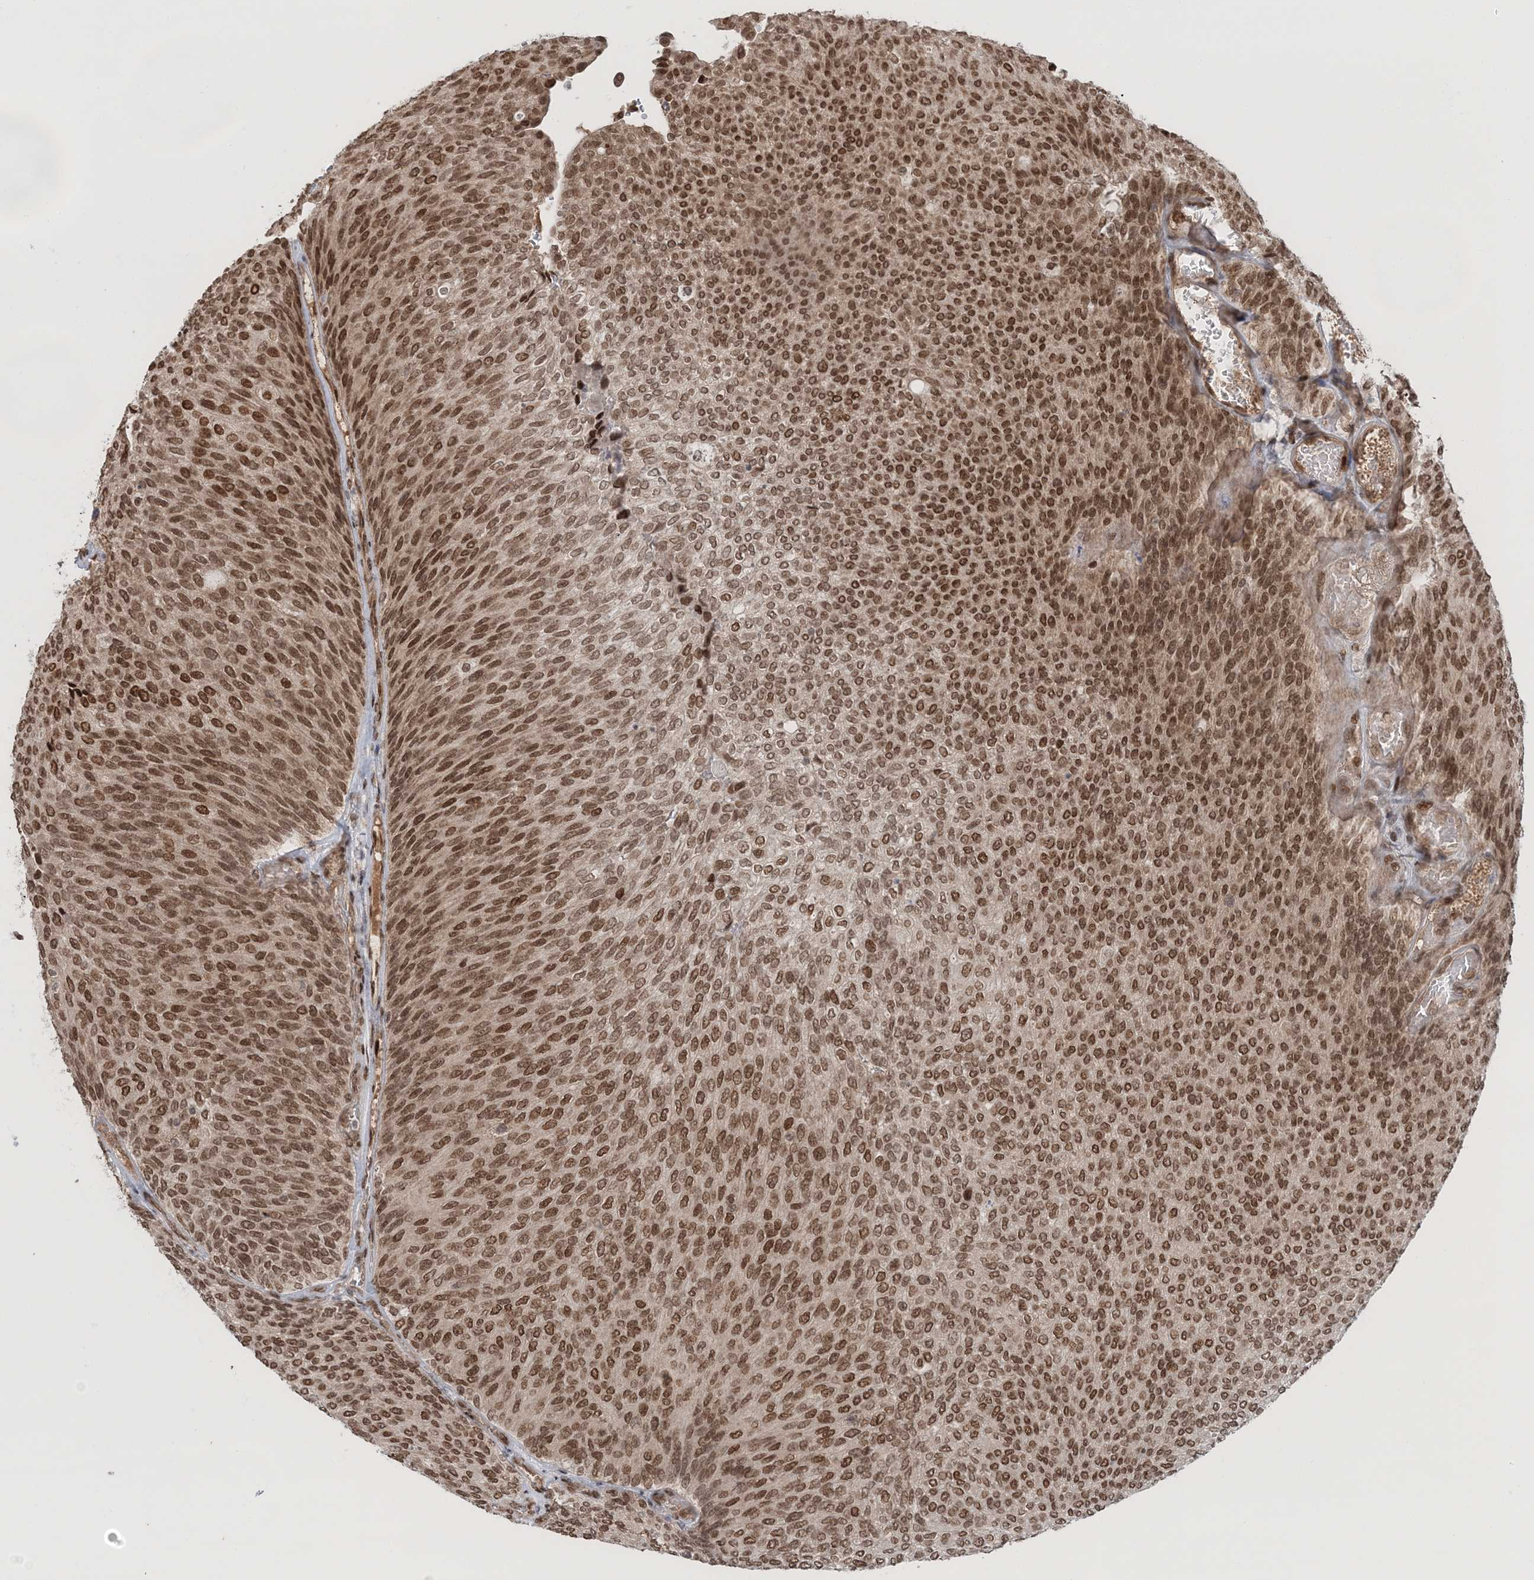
{"staining": {"intensity": "moderate", "quantity": ">75%", "location": "nuclear"}, "tissue": "urothelial cancer", "cell_type": "Tumor cells", "image_type": "cancer", "snomed": [{"axis": "morphology", "description": "Urothelial carcinoma, Low grade"}, {"axis": "topography", "description": "Urinary bladder"}], "caption": "Human urothelial carcinoma (low-grade) stained for a protein (brown) shows moderate nuclear positive positivity in about >75% of tumor cells.", "gene": "NOA1", "patient": {"sex": "female", "age": 79}}